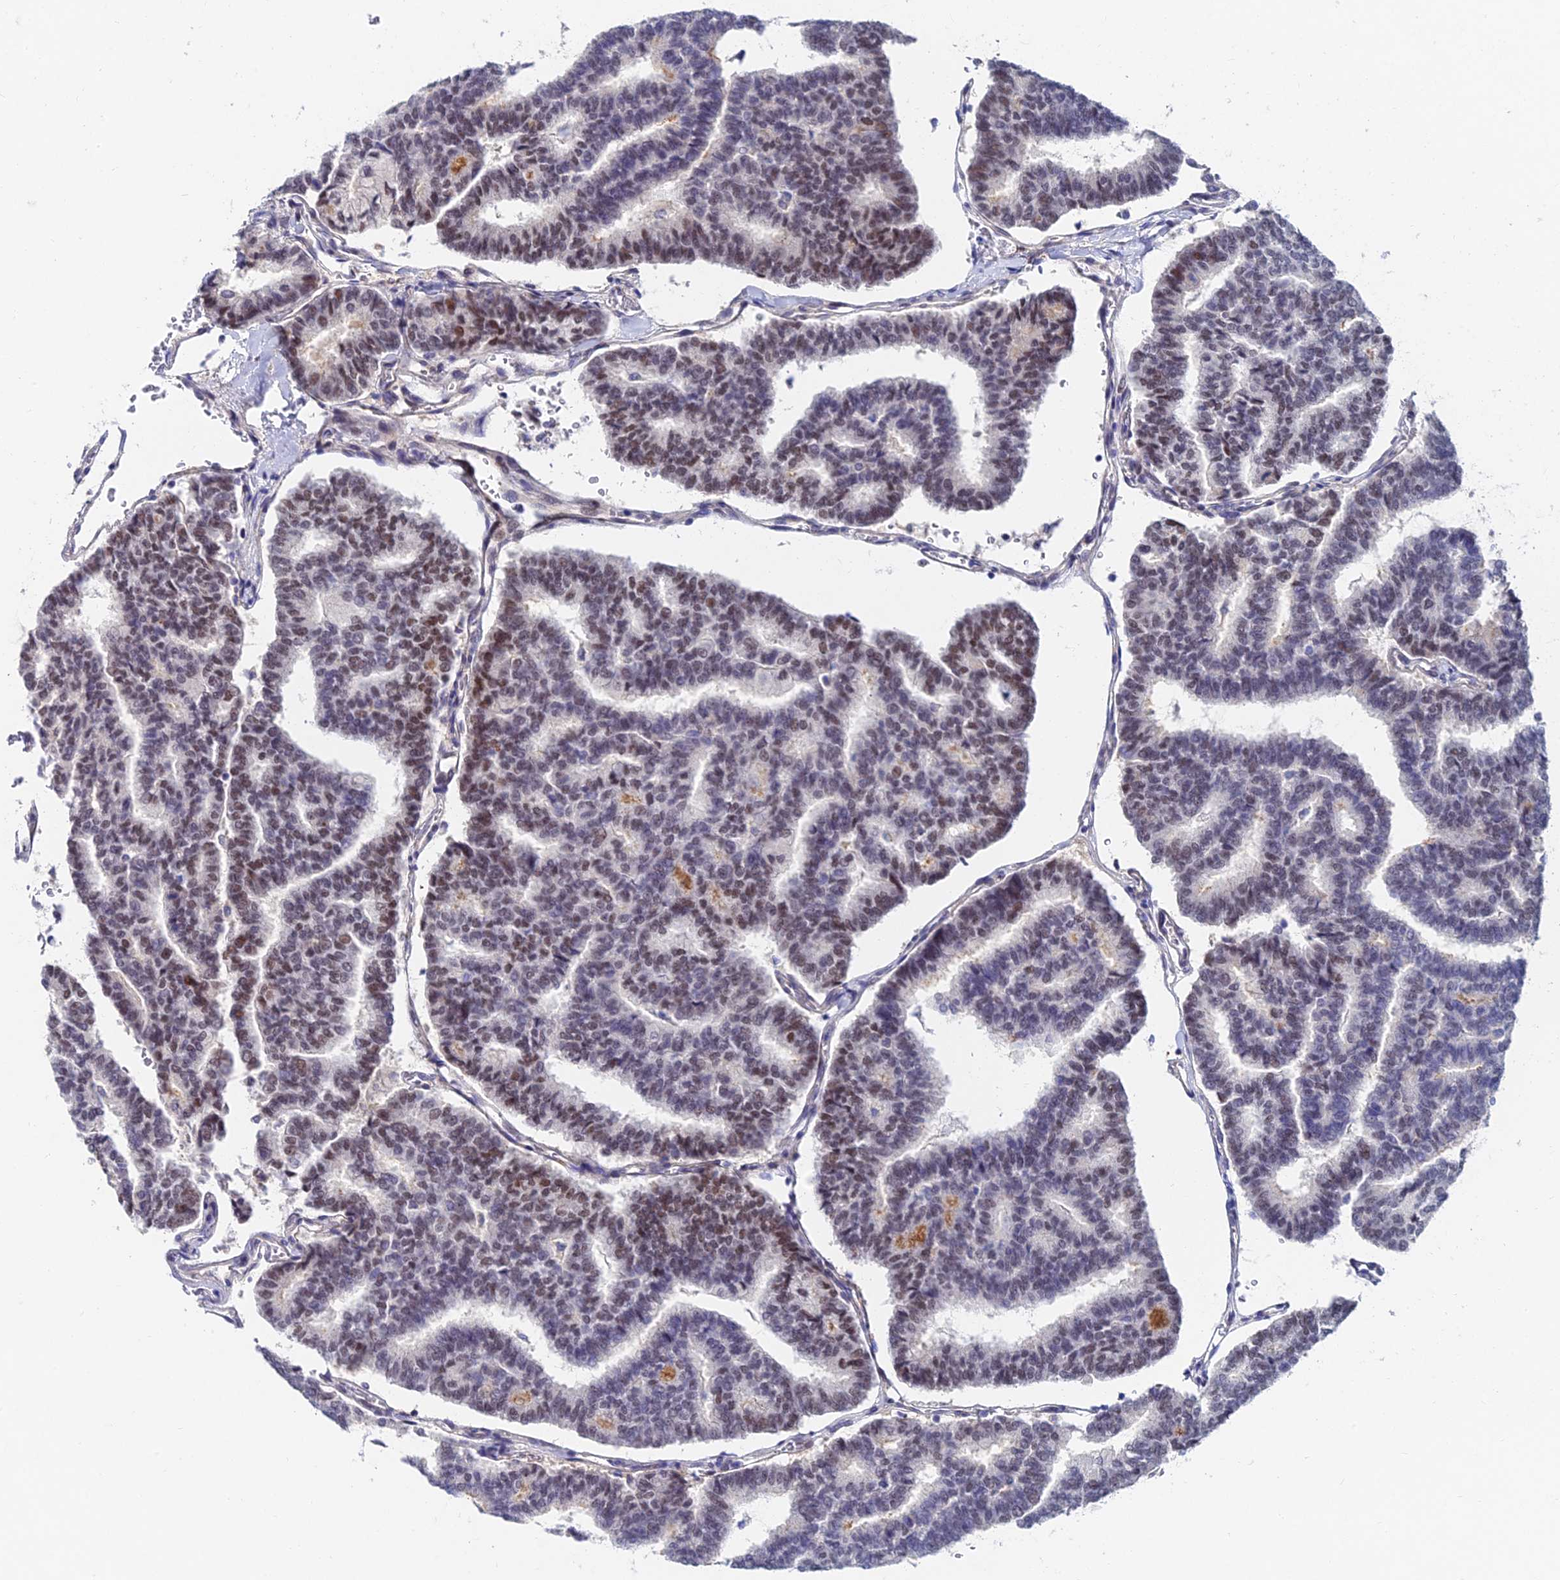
{"staining": {"intensity": "weak", "quantity": "25%-75%", "location": "nuclear"}, "tissue": "thyroid cancer", "cell_type": "Tumor cells", "image_type": "cancer", "snomed": [{"axis": "morphology", "description": "Papillary adenocarcinoma, NOS"}, {"axis": "topography", "description": "Thyroid gland"}], "caption": "The photomicrograph shows staining of thyroid papillary adenocarcinoma, revealing weak nuclear protein staining (brown color) within tumor cells. Immunohistochemistry (ihc) stains the protein in brown and the nuclei are stained blue.", "gene": "TRIM24", "patient": {"sex": "female", "age": 35}}